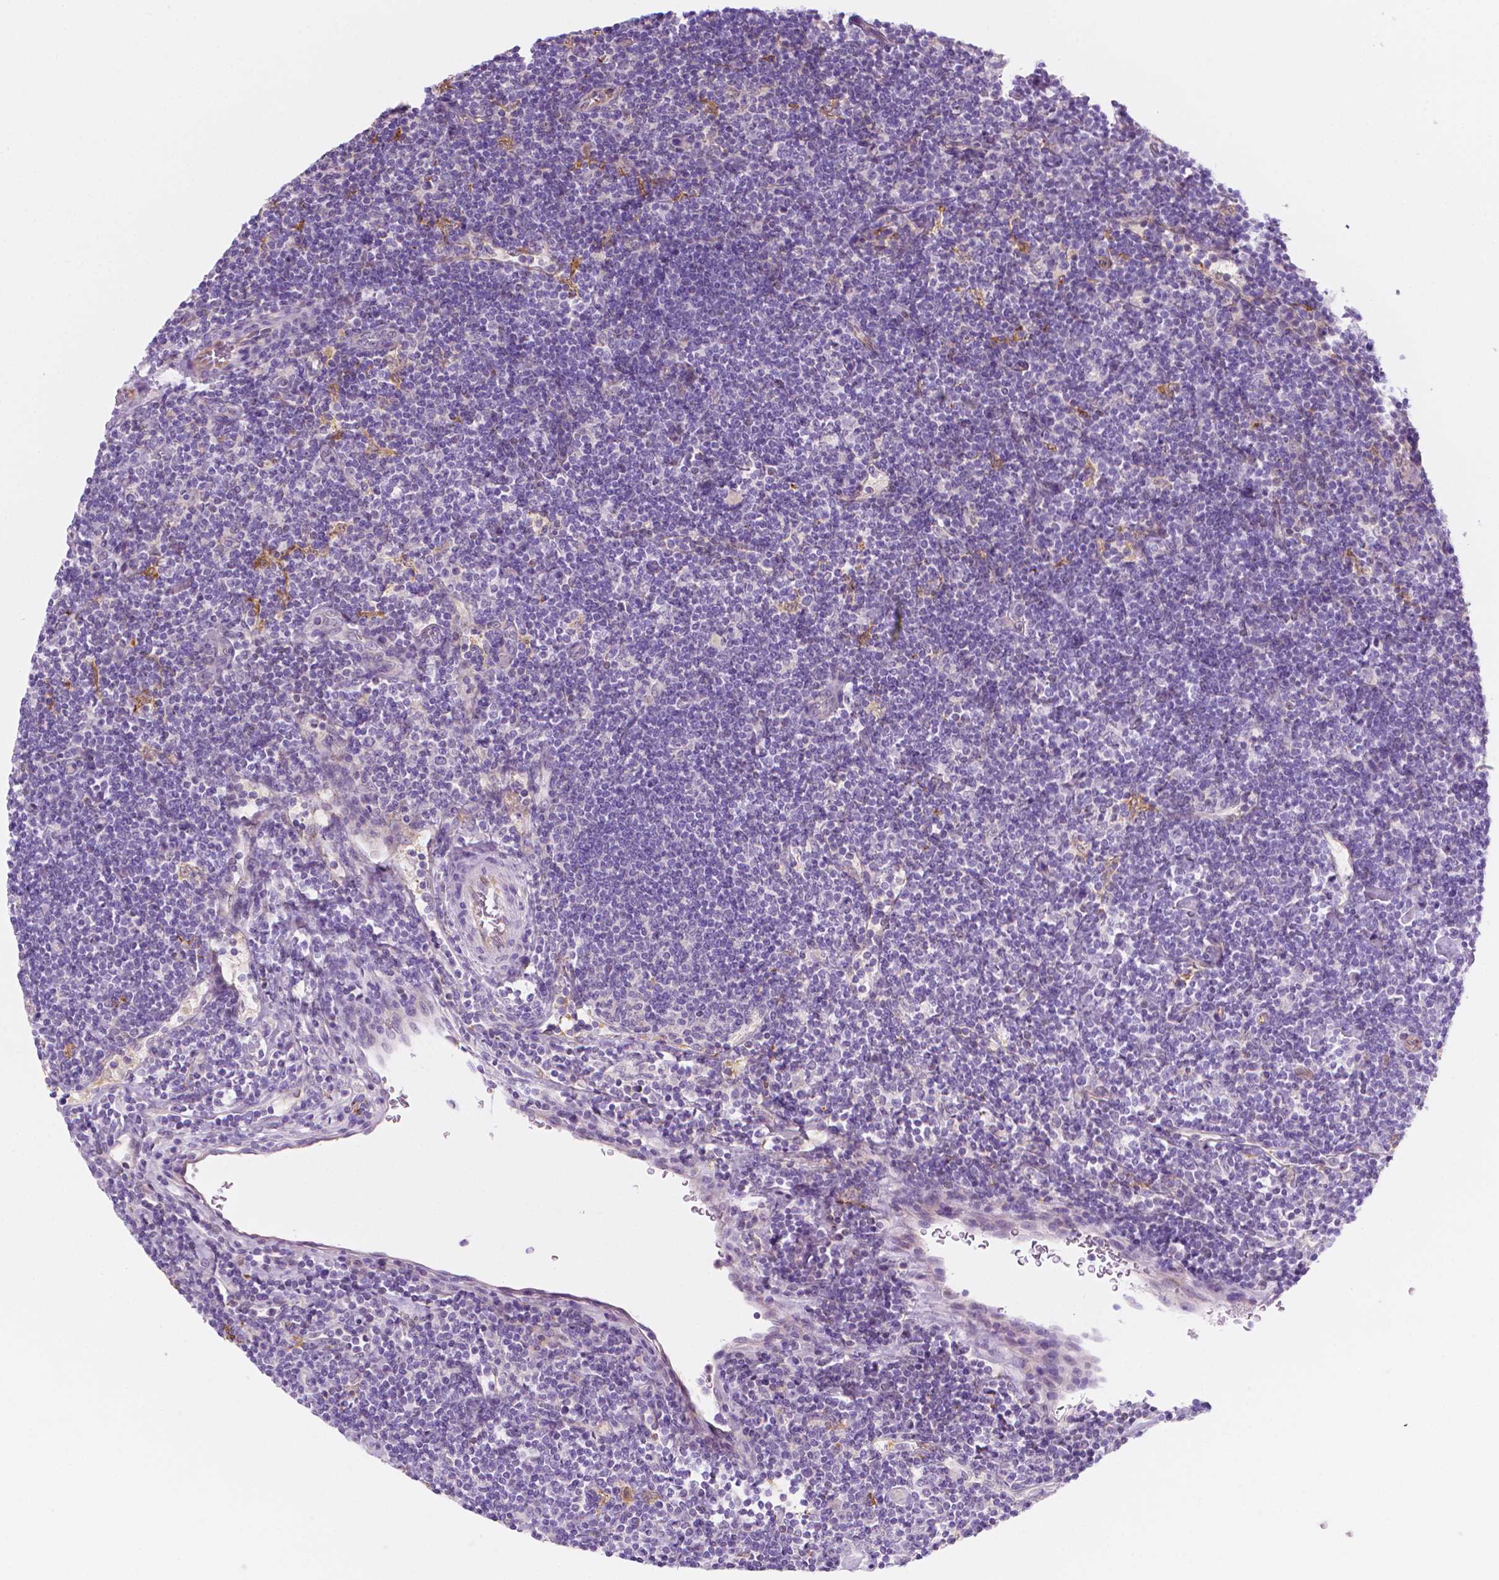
{"staining": {"intensity": "negative", "quantity": "none", "location": "none"}, "tissue": "lymphoma", "cell_type": "Tumor cells", "image_type": "cancer", "snomed": [{"axis": "morphology", "description": "Hodgkin's disease, NOS"}, {"axis": "topography", "description": "Lymph node"}], "caption": "Micrograph shows no protein staining in tumor cells of lymphoma tissue.", "gene": "EPPK1", "patient": {"sex": "male", "age": 40}}